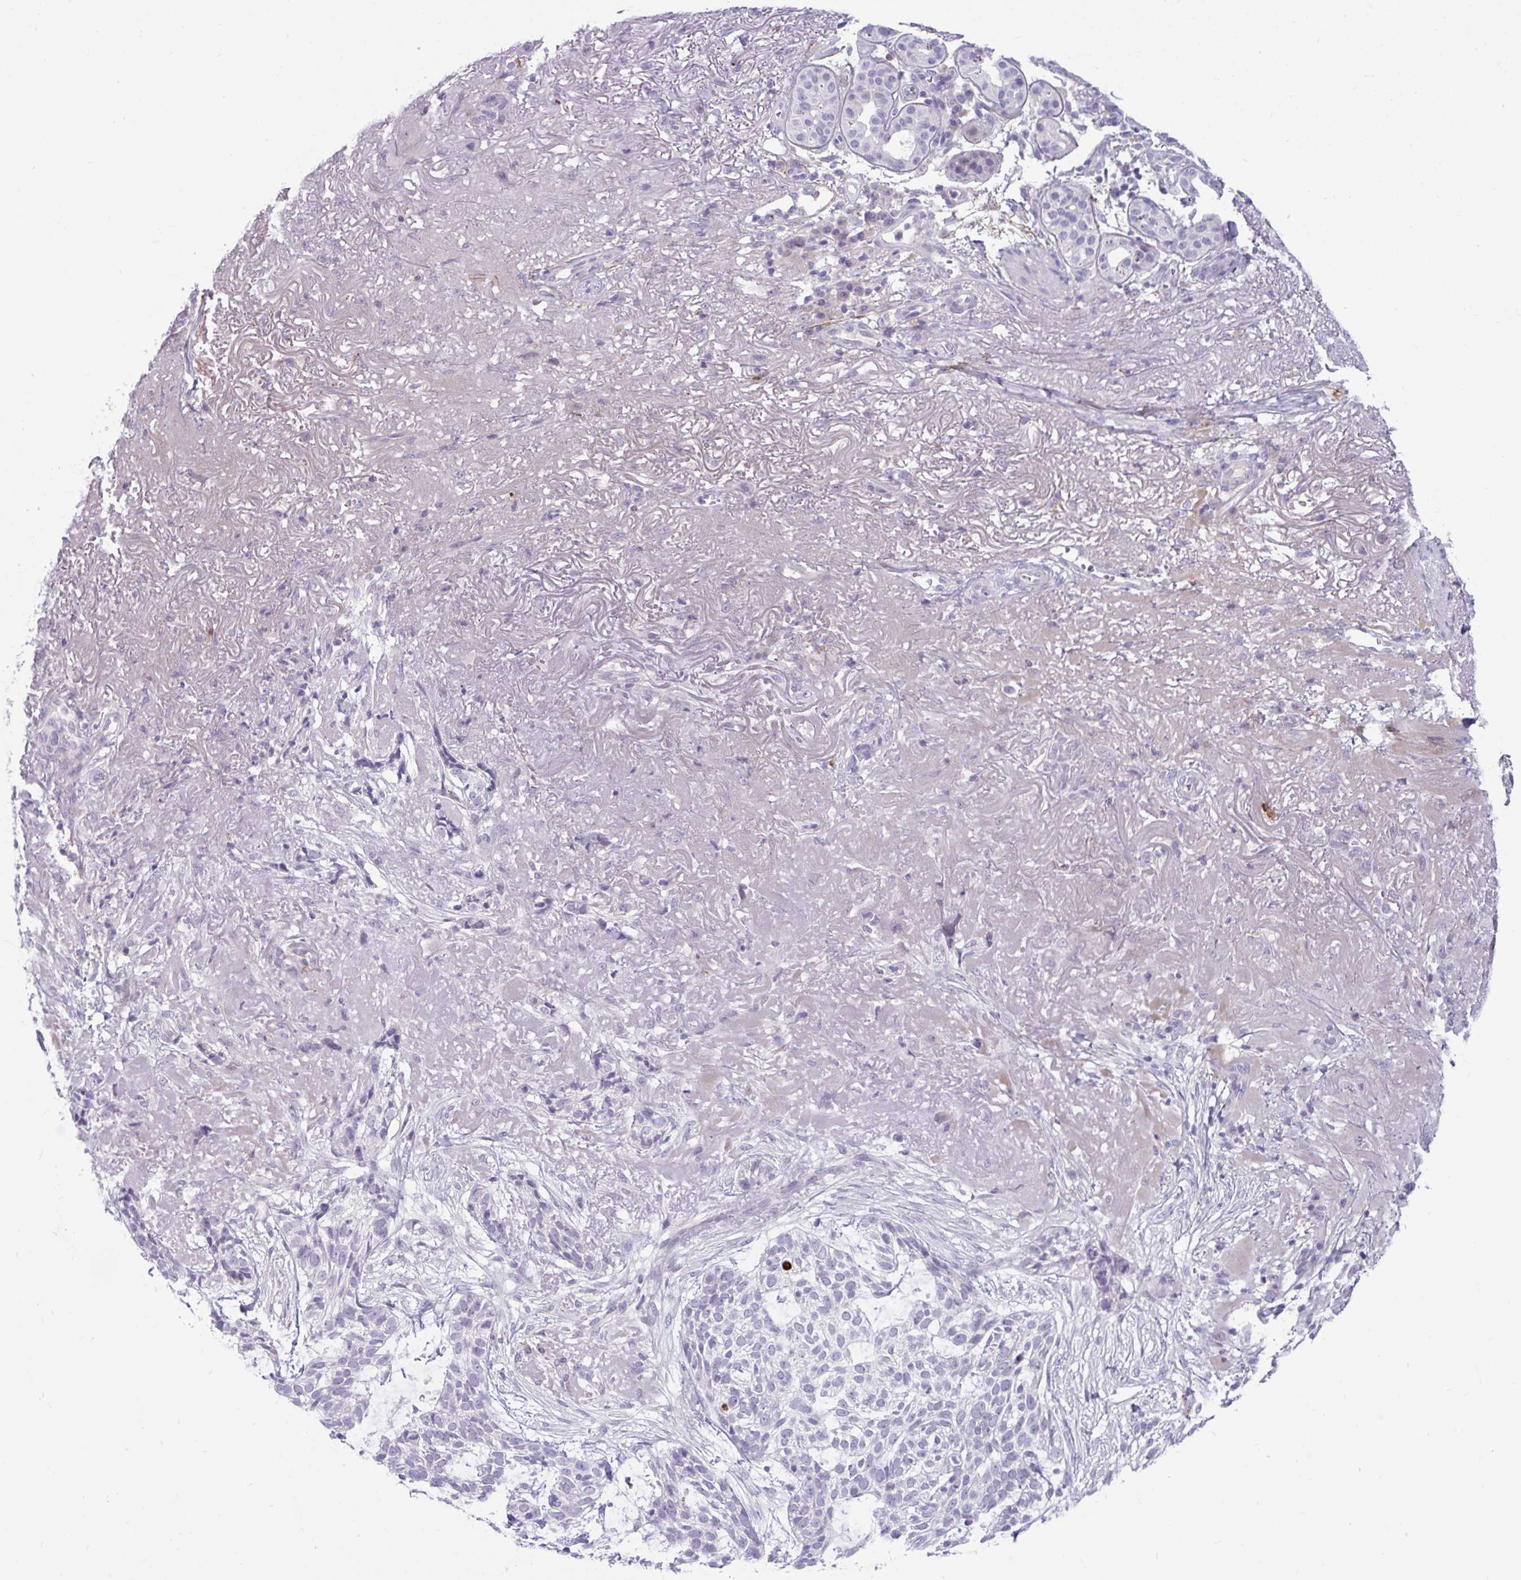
{"staining": {"intensity": "negative", "quantity": "none", "location": "none"}, "tissue": "skin cancer", "cell_type": "Tumor cells", "image_type": "cancer", "snomed": [{"axis": "morphology", "description": "Basal cell carcinoma"}, {"axis": "topography", "description": "Skin"}, {"axis": "topography", "description": "Skin of face"}], "caption": "Skin cancer was stained to show a protein in brown. There is no significant expression in tumor cells. Brightfield microscopy of immunohistochemistry stained with DAB (brown) and hematoxylin (blue), captured at high magnification.", "gene": "PIGZ", "patient": {"sex": "female", "age": 80}}